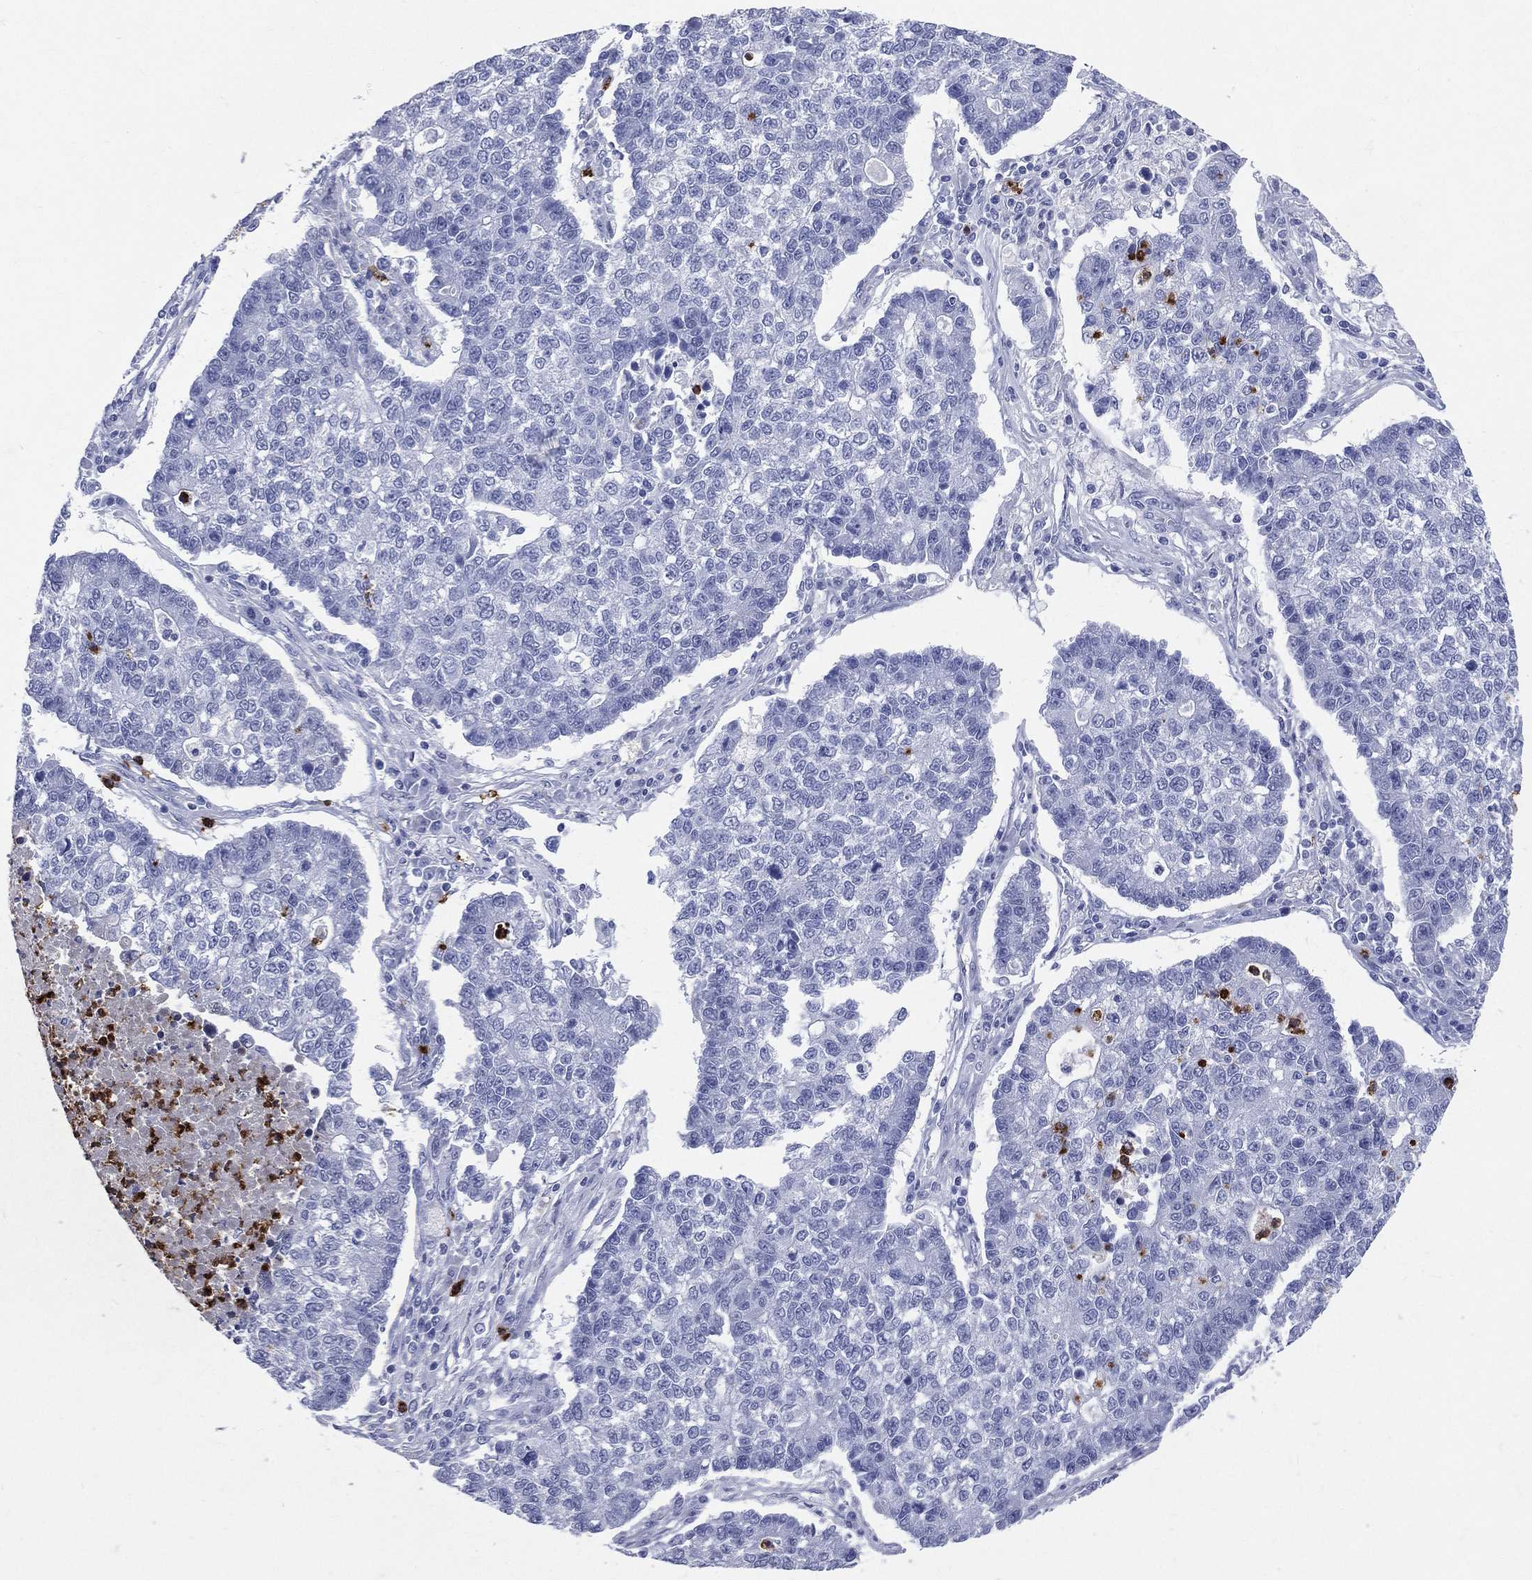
{"staining": {"intensity": "negative", "quantity": "none", "location": "none"}, "tissue": "lung cancer", "cell_type": "Tumor cells", "image_type": "cancer", "snomed": [{"axis": "morphology", "description": "Adenocarcinoma, NOS"}, {"axis": "topography", "description": "Lung"}], "caption": "An image of lung cancer (adenocarcinoma) stained for a protein exhibits no brown staining in tumor cells.", "gene": "PGLYRP1", "patient": {"sex": "male", "age": 57}}